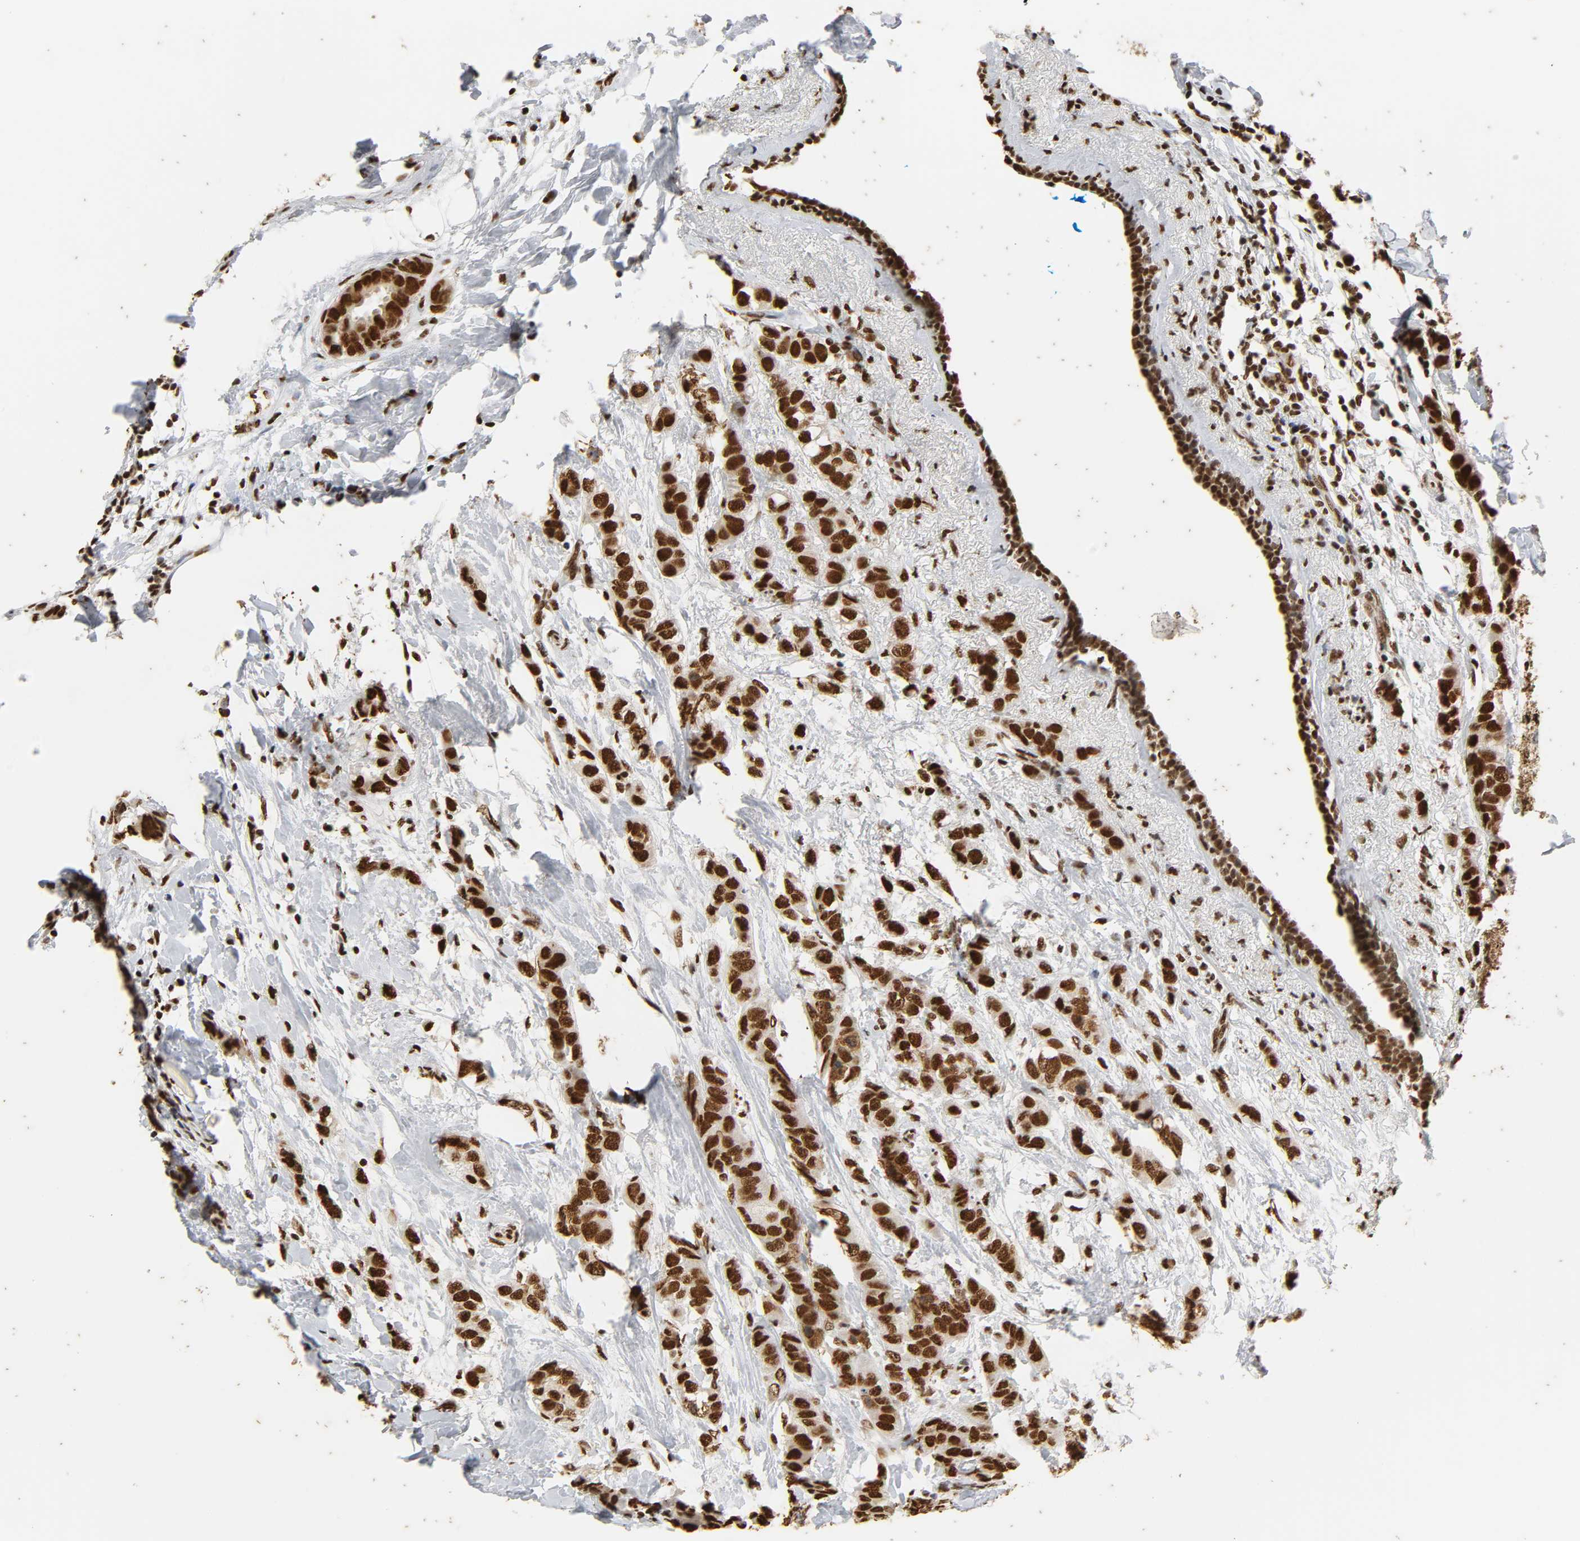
{"staining": {"intensity": "strong", "quantity": ">75%", "location": "nuclear"}, "tissue": "breast cancer", "cell_type": "Tumor cells", "image_type": "cancer", "snomed": [{"axis": "morphology", "description": "Normal tissue, NOS"}, {"axis": "morphology", "description": "Duct carcinoma"}, {"axis": "topography", "description": "Breast"}], "caption": "A brown stain shows strong nuclear expression of a protein in infiltrating ductal carcinoma (breast) tumor cells. (DAB (3,3'-diaminobenzidine) = brown stain, brightfield microscopy at high magnification).", "gene": "HNRNPC", "patient": {"sex": "female", "age": 50}}